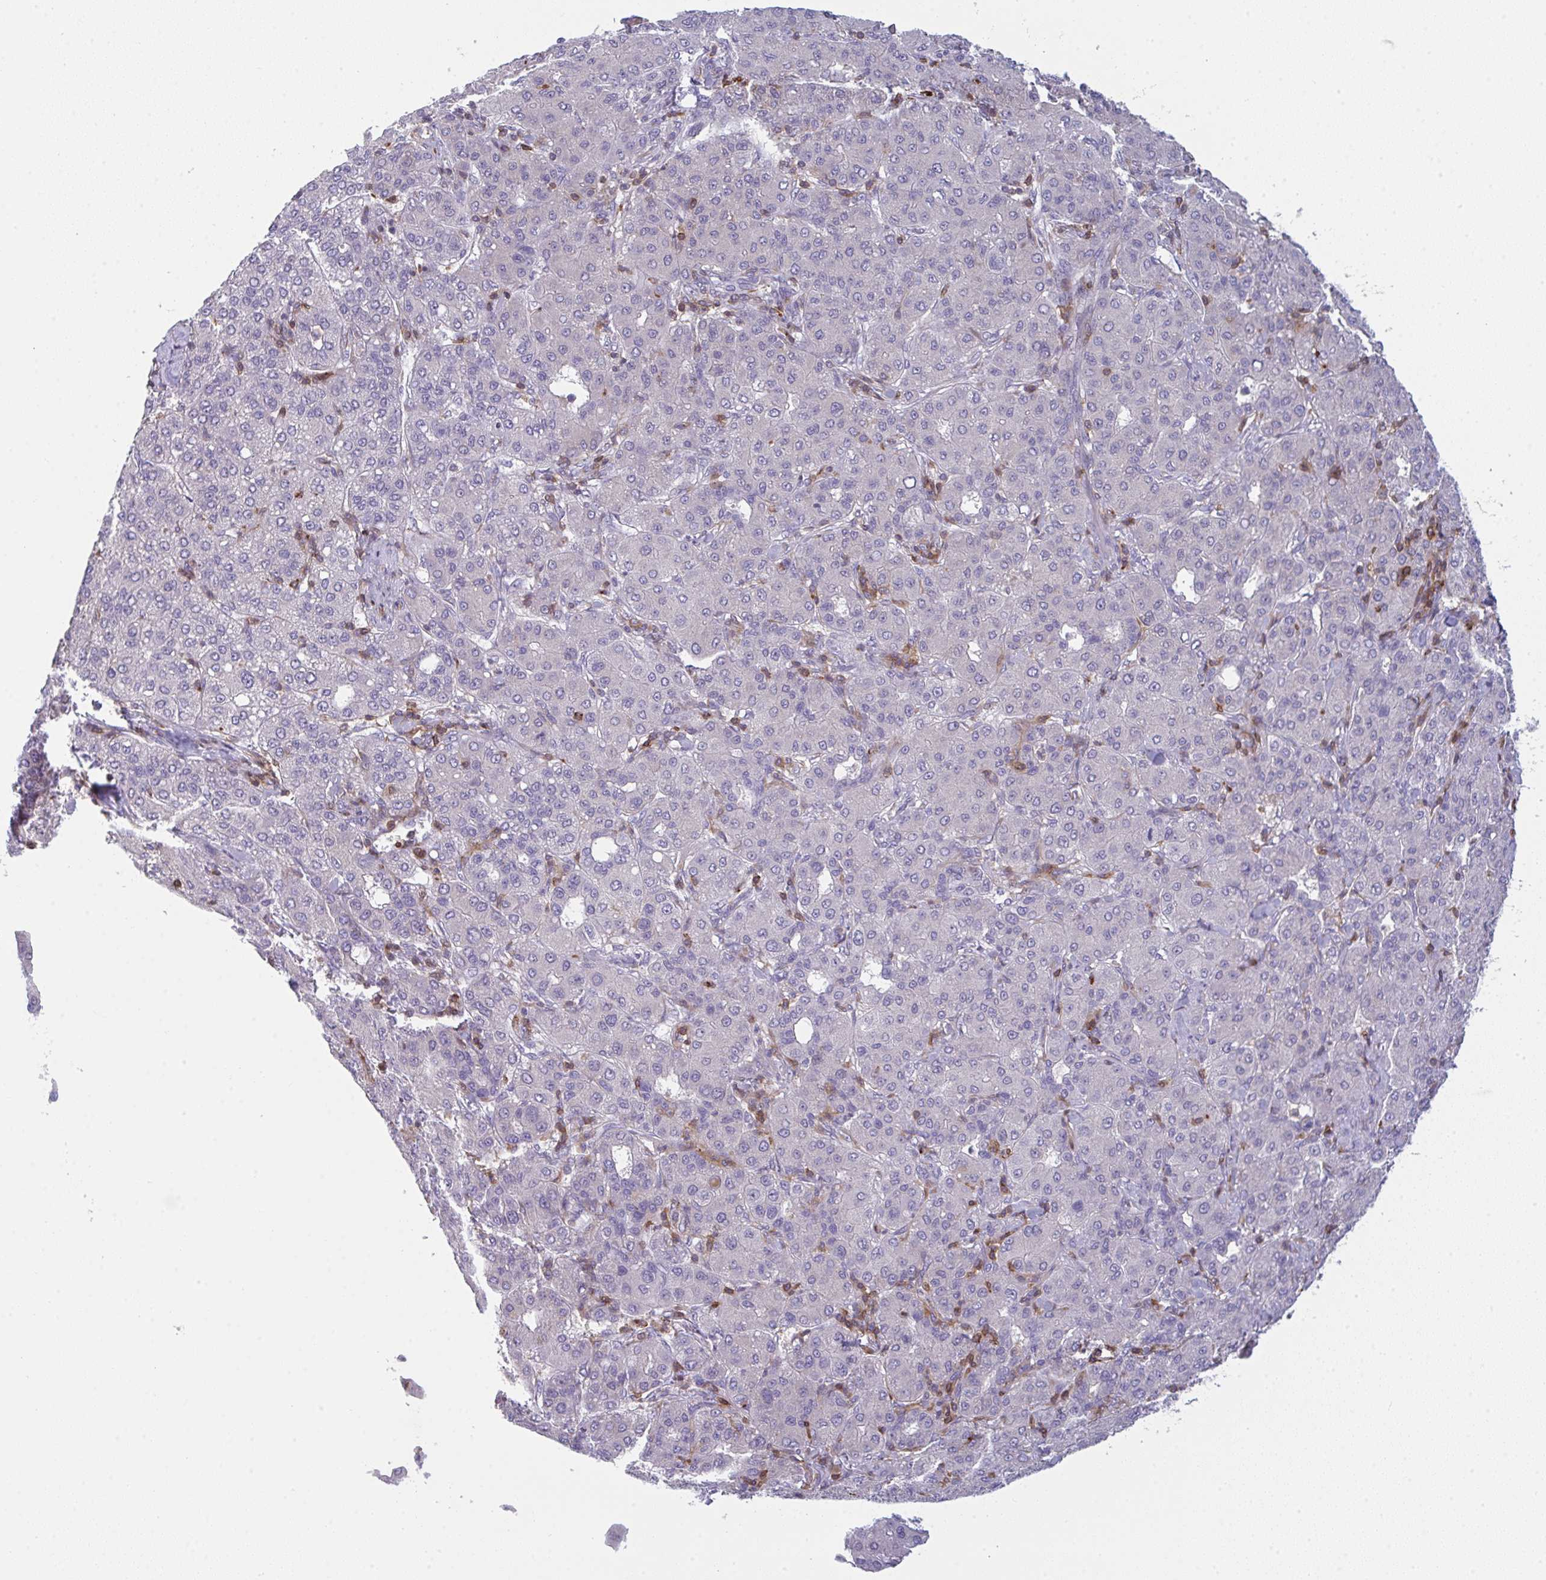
{"staining": {"intensity": "negative", "quantity": "none", "location": "none"}, "tissue": "liver cancer", "cell_type": "Tumor cells", "image_type": "cancer", "snomed": [{"axis": "morphology", "description": "Carcinoma, Hepatocellular, NOS"}, {"axis": "topography", "description": "Liver"}], "caption": "Liver cancer (hepatocellular carcinoma) was stained to show a protein in brown. There is no significant staining in tumor cells.", "gene": "CD80", "patient": {"sex": "male", "age": 65}}